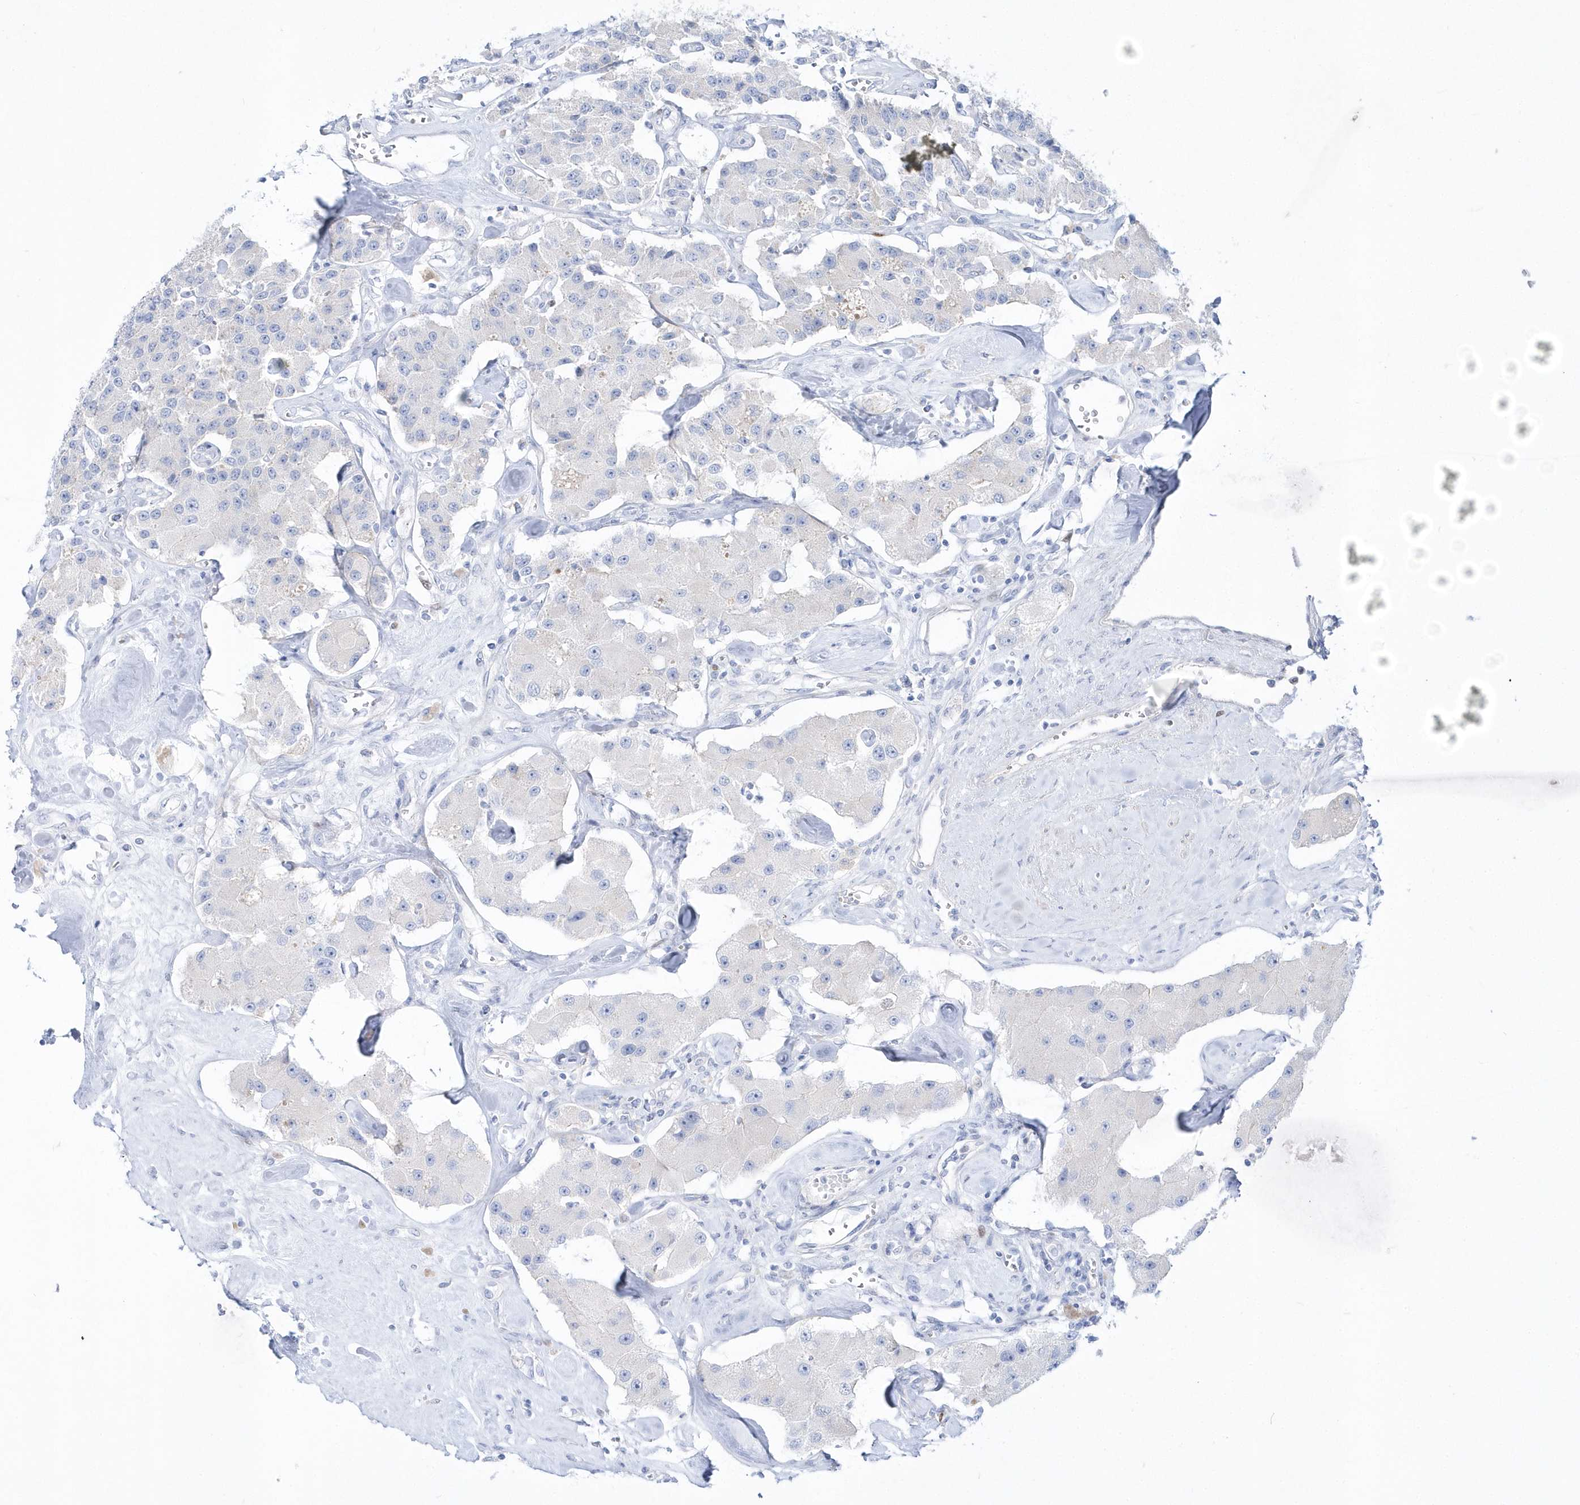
{"staining": {"intensity": "negative", "quantity": "none", "location": "none"}, "tissue": "carcinoid", "cell_type": "Tumor cells", "image_type": "cancer", "snomed": [{"axis": "morphology", "description": "Carcinoid, malignant, NOS"}, {"axis": "topography", "description": "Pancreas"}], "caption": "Protein analysis of carcinoid (malignant) shows no significant expression in tumor cells.", "gene": "TMCO6", "patient": {"sex": "male", "age": 41}}